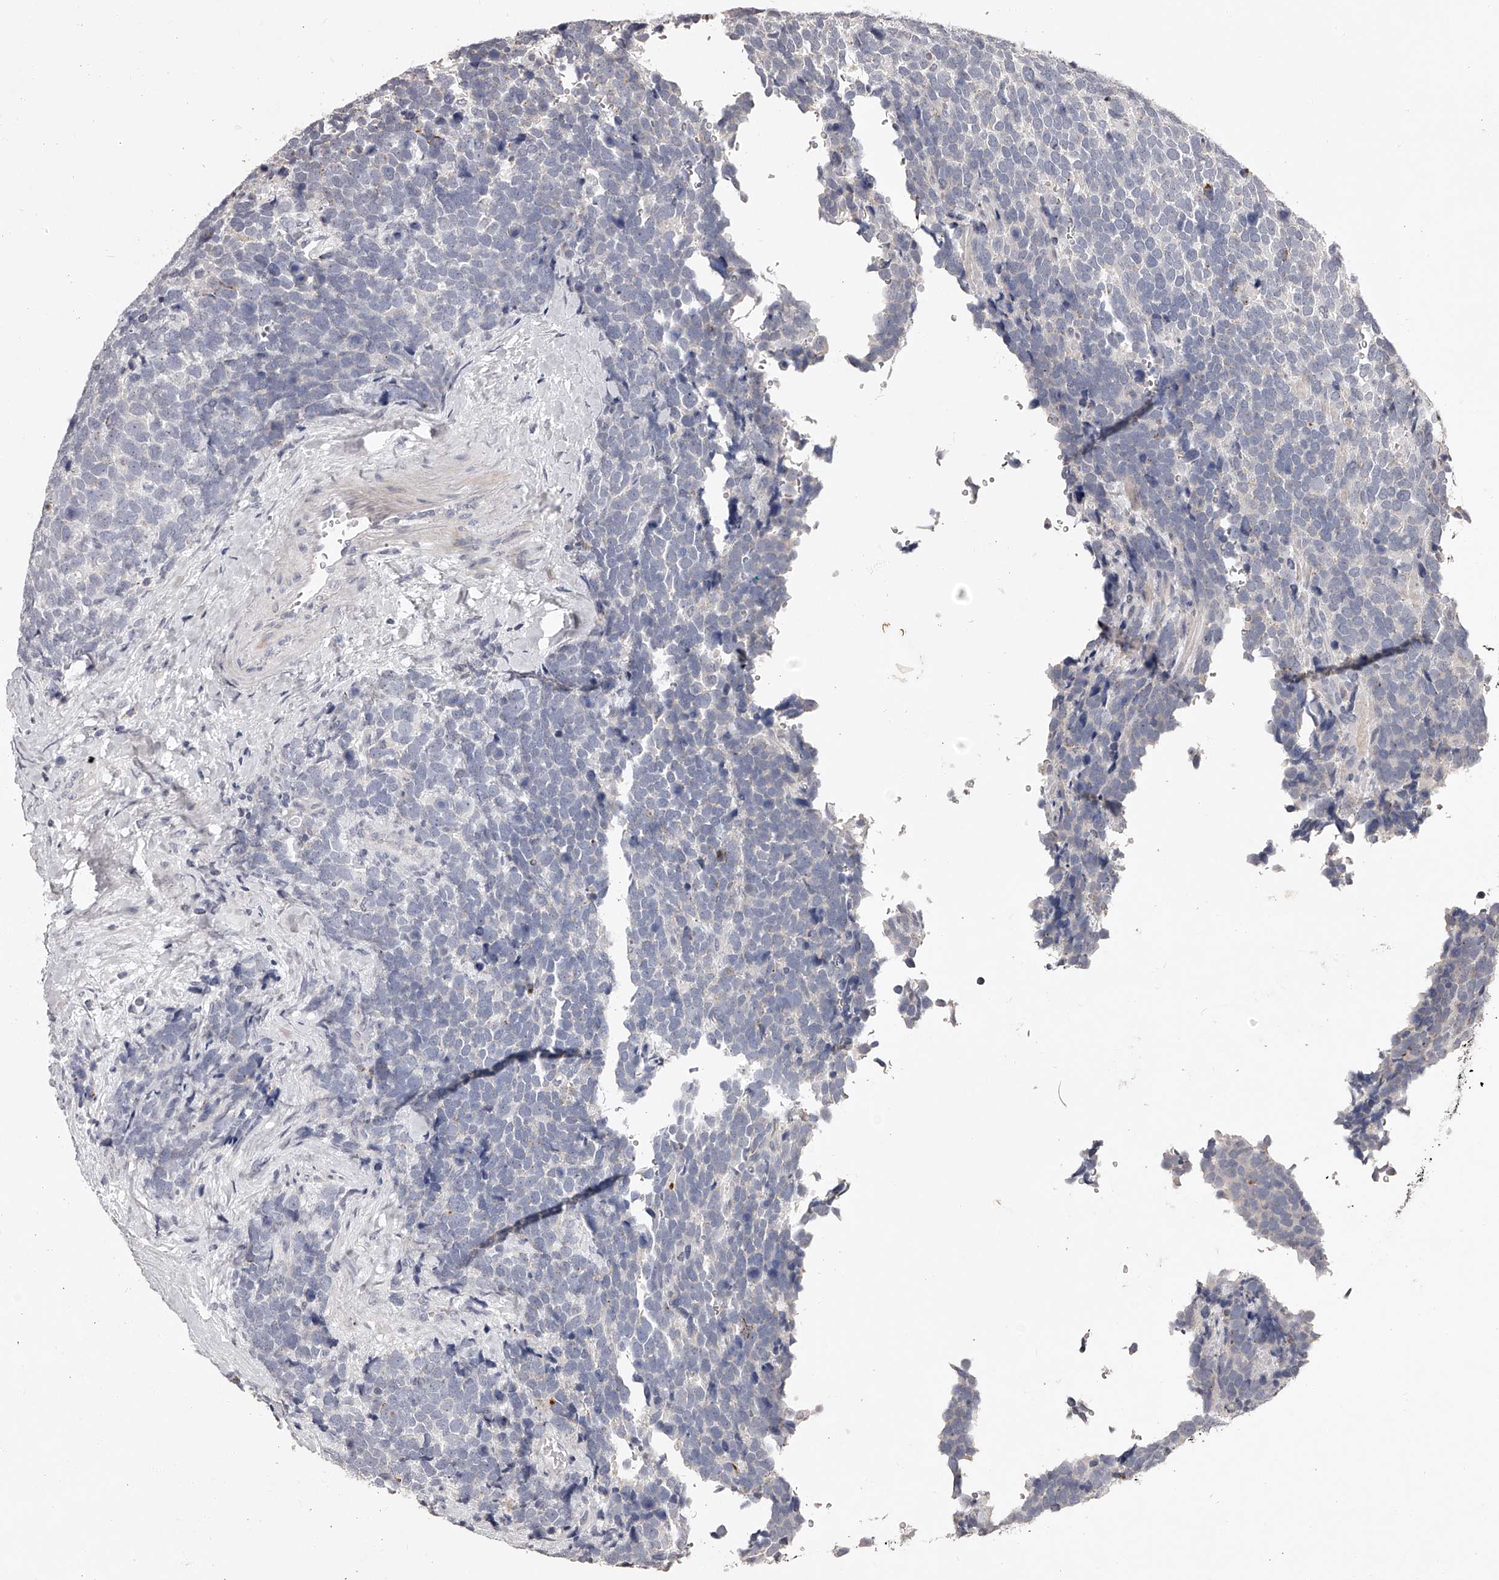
{"staining": {"intensity": "negative", "quantity": "none", "location": "none"}, "tissue": "urothelial cancer", "cell_type": "Tumor cells", "image_type": "cancer", "snomed": [{"axis": "morphology", "description": "Urothelial carcinoma, High grade"}, {"axis": "topography", "description": "Urinary bladder"}], "caption": "DAB immunohistochemical staining of high-grade urothelial carcinoma displays no significant staining in tumor cells.", "gene": "NT5DC1", "patient": {"sex": "female", "age": 82}}